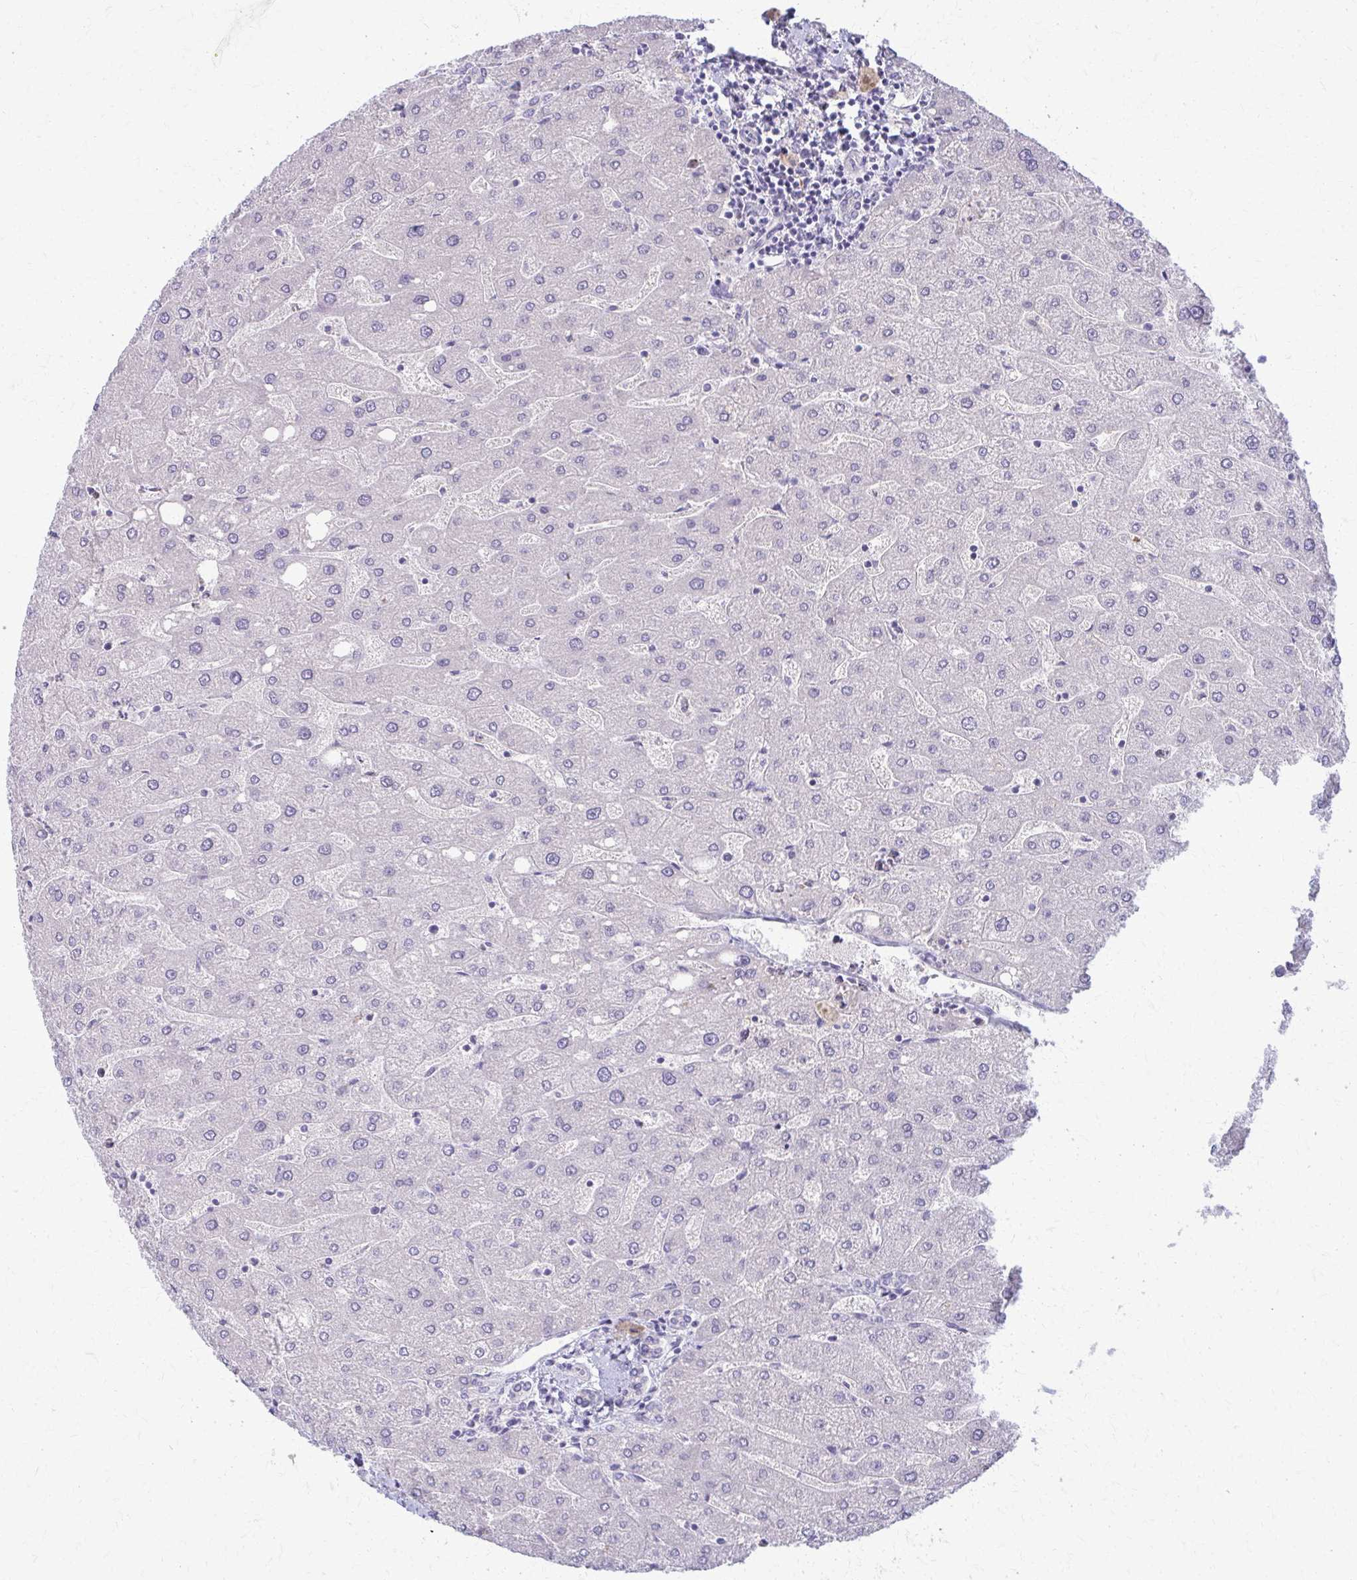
{"staining": {"intensity": "negative", "quantity": "none", "location": "none"}, "tissue": "liver", "cell_type": "Cholangiocytes", "image_type": "normal", "snomed": [{"axis": "morphology", "description": "Normal tissue, NOS"}, {"axis": "topography", "description": "Liver"}], "caption": "DAB immunohistochemical staining of benign human liver demonstrates no significant expression in cholangiocytes.", "gene": "ENSG00000275249", "patient": {"sex": "male", "age": 67}}